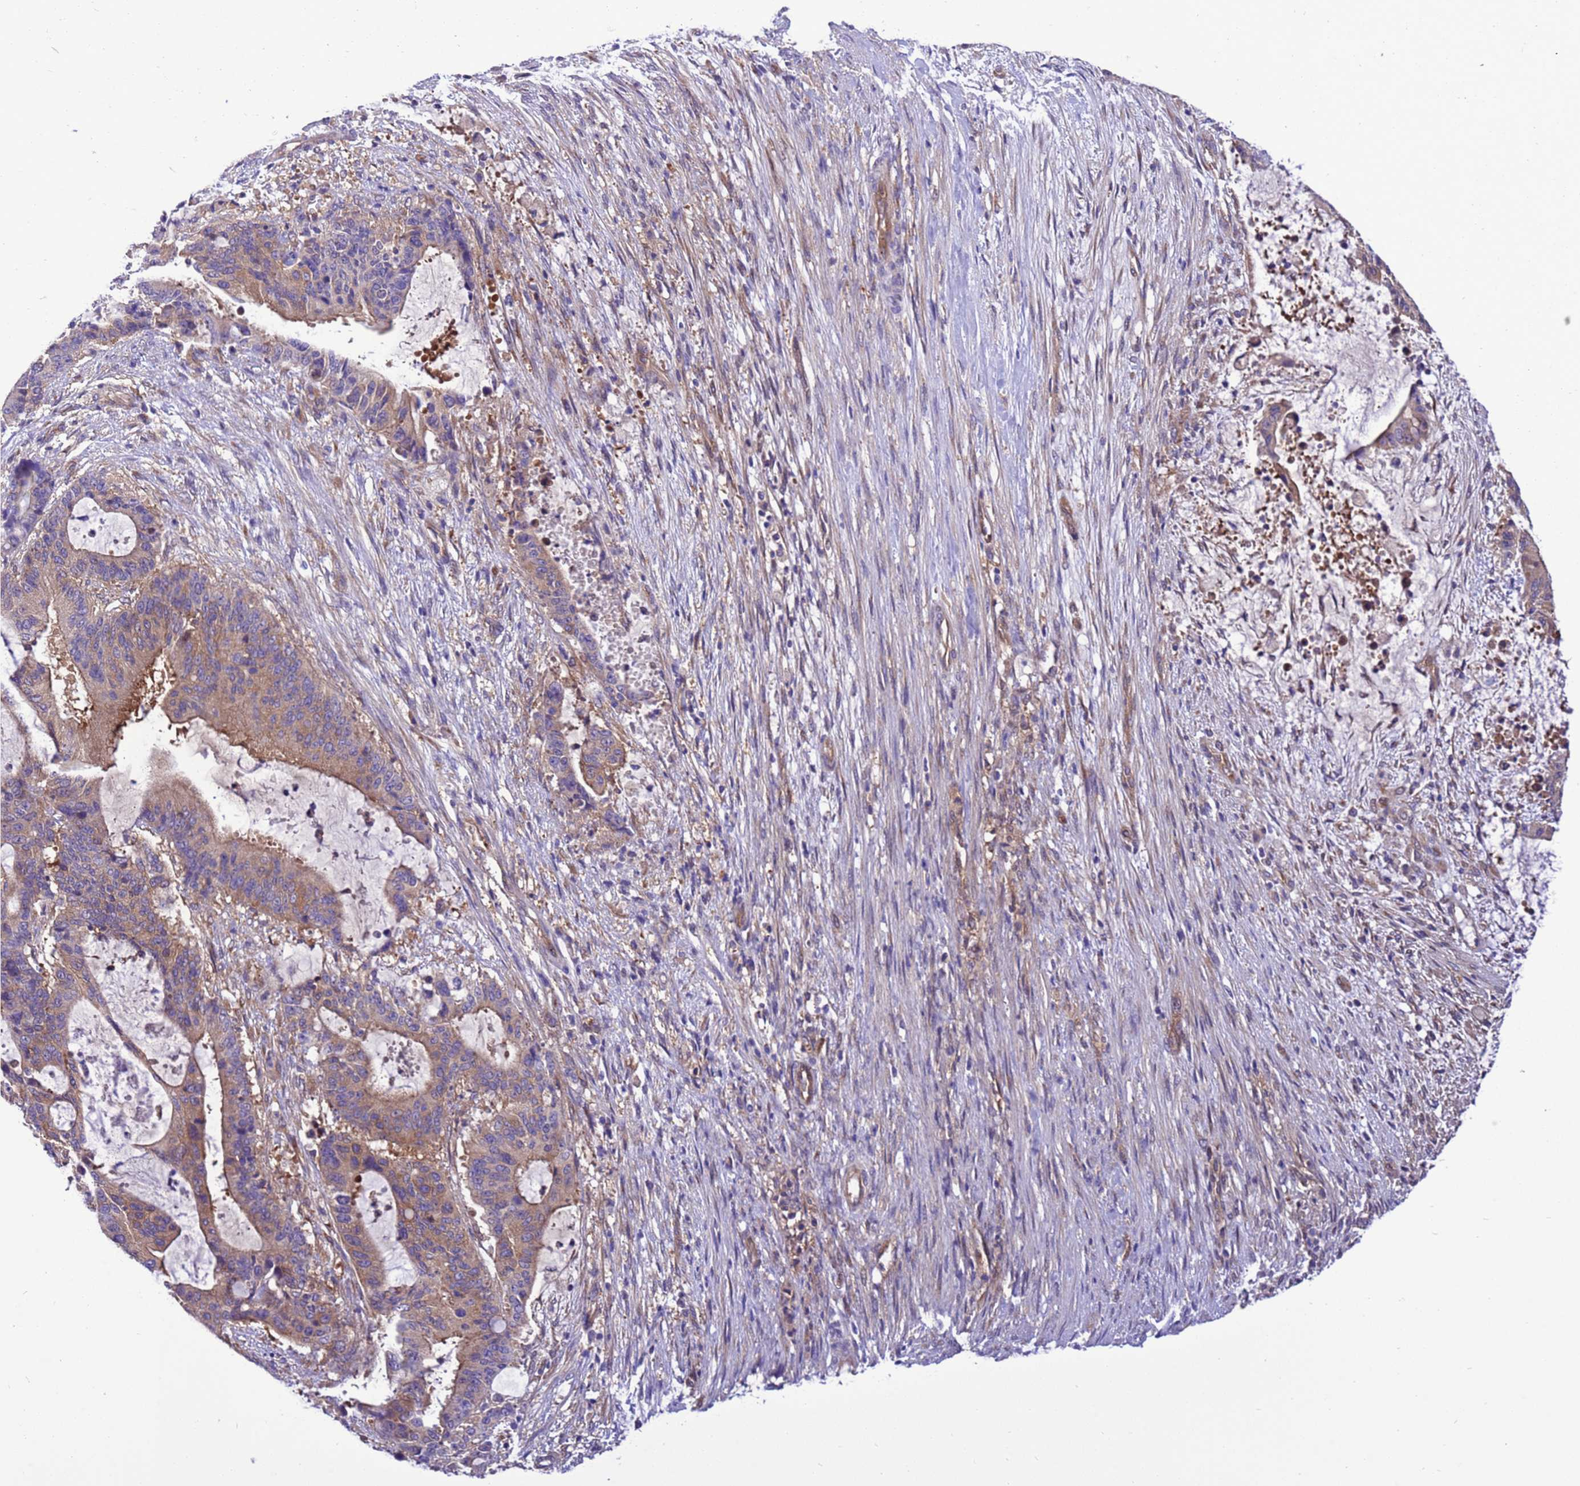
{"staining": {"intensity": "moderate", "quantity": "<25%", "location": "cytoplasmic/membranous"}, "tissue": "liver cancer", "cell_type": "Tumor cells", "image_type": "cancer", "snomed": [{"axis": "morphology", "description": "Normal tissue, NOS"}, {"axis": "morphology", "description": "Cholangiocarcinoma"}, {"axis": "topography", "description": "Liver"}, {"axis": "topography", "description": "Peripheral nerve tissue"}], "caption": "This photomicrograph displays cholangiocarcinoma (liver) stained with IHC to label a protein in brown. The cytoplasmic/membranous of tumor cells show moderate positivity for the protein. Nuclei are counter-stained blue.", "gene": "RABEP2", "patient": {"sex": "female", "age": 73}}